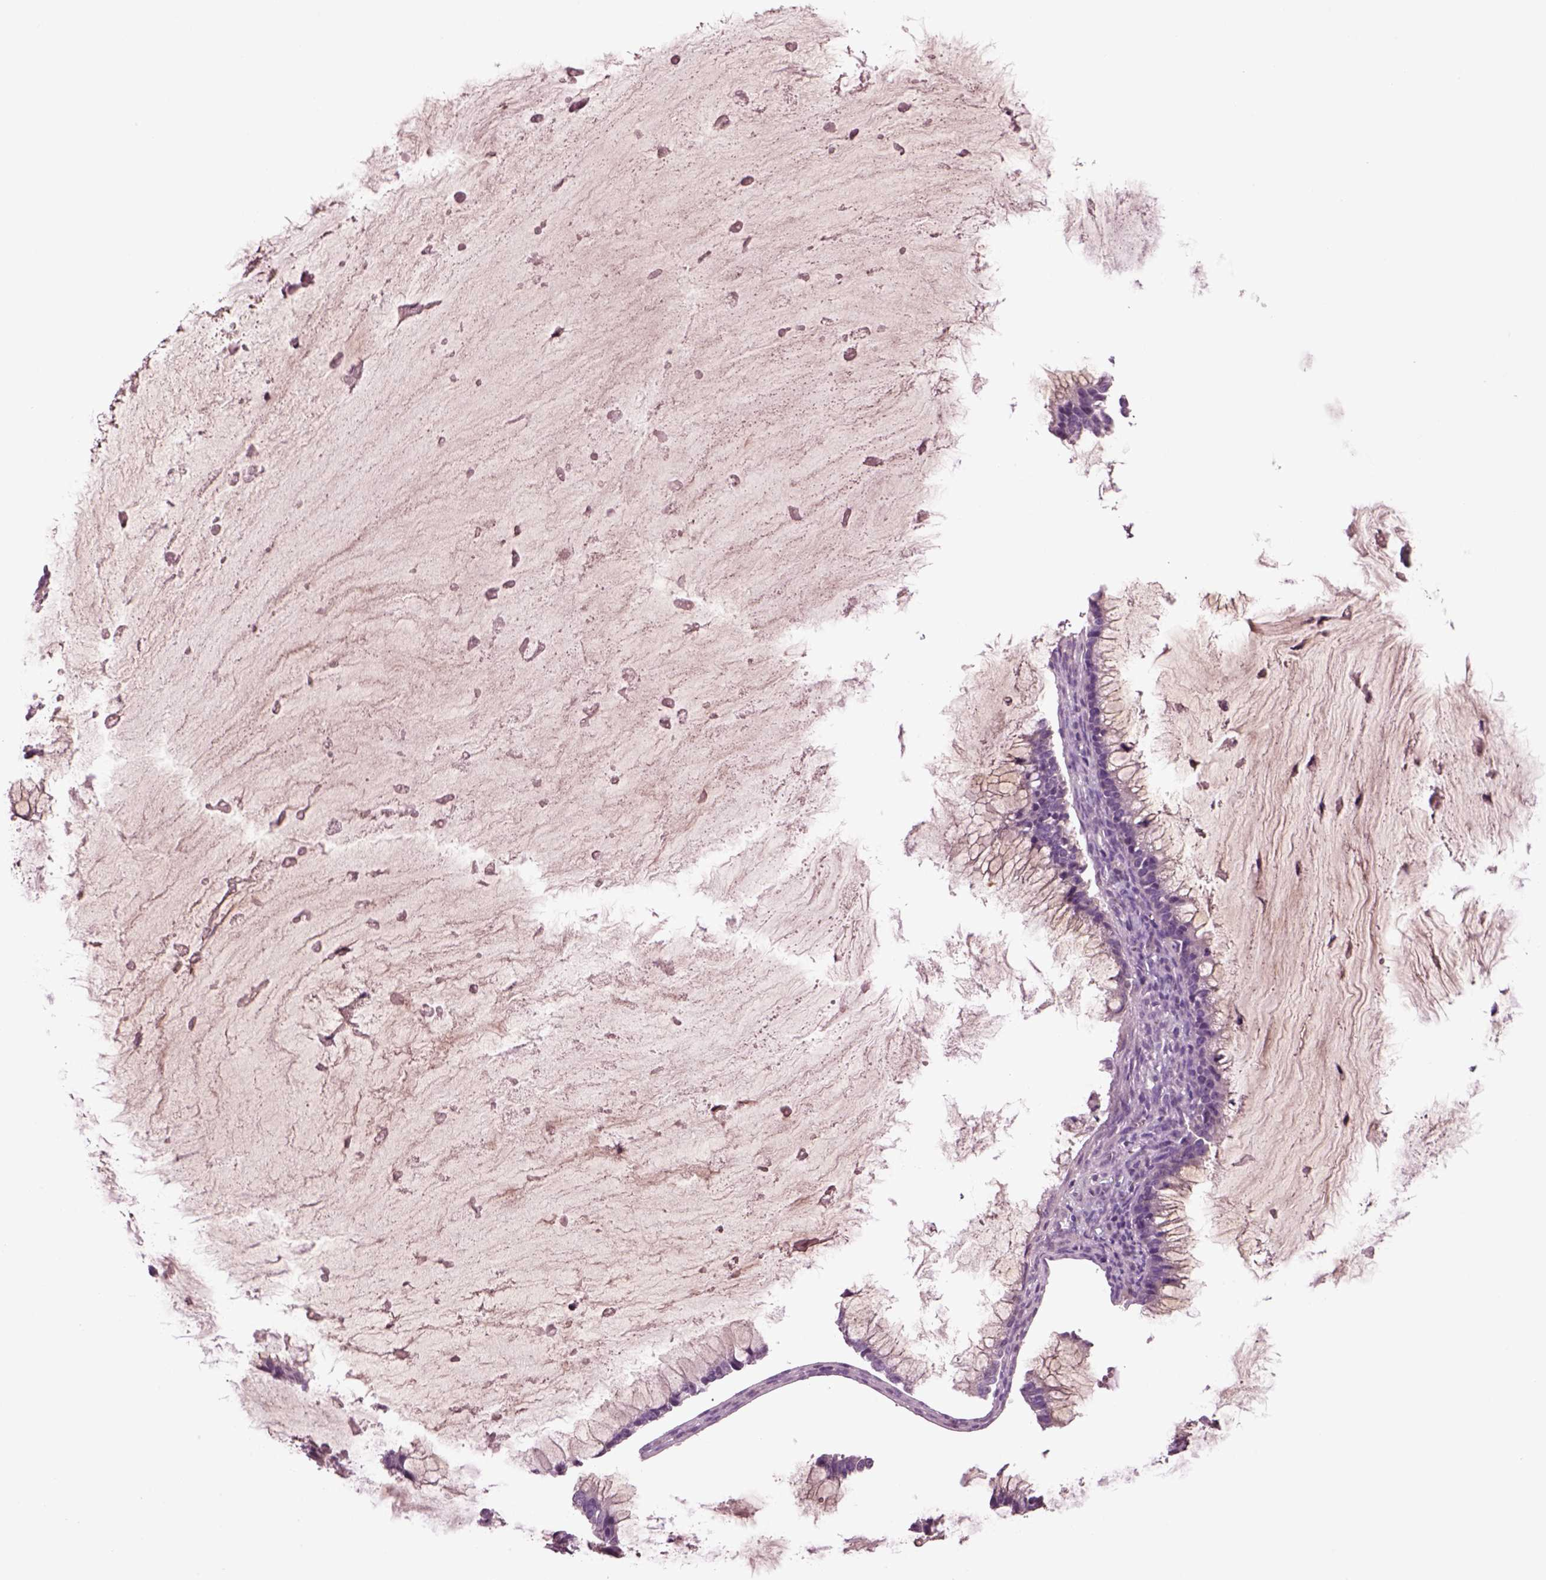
{"staining": {"intensity": "negative", "quantity": "none", "location": "none"}, "tissue": "ovarian cancer", "cell_type": "Tumor cells", "image_type": "cancer", "snomed": [{"axis": "morphology", "description": "Cystadenocarcinoma, mucinous, NOS"}, {"axis": "topography", "description": "Ovary"}], "caption": "High magnification brightfield microscopy of ovarian cancer stained with DAB (3,3'-diaminobenzidine) (brown) and counterstained with hematoxylin (blue): tumor cells show no significant expression.", "gene": "CLPSL1", "patient": {"sex": "female", "age": 38}}